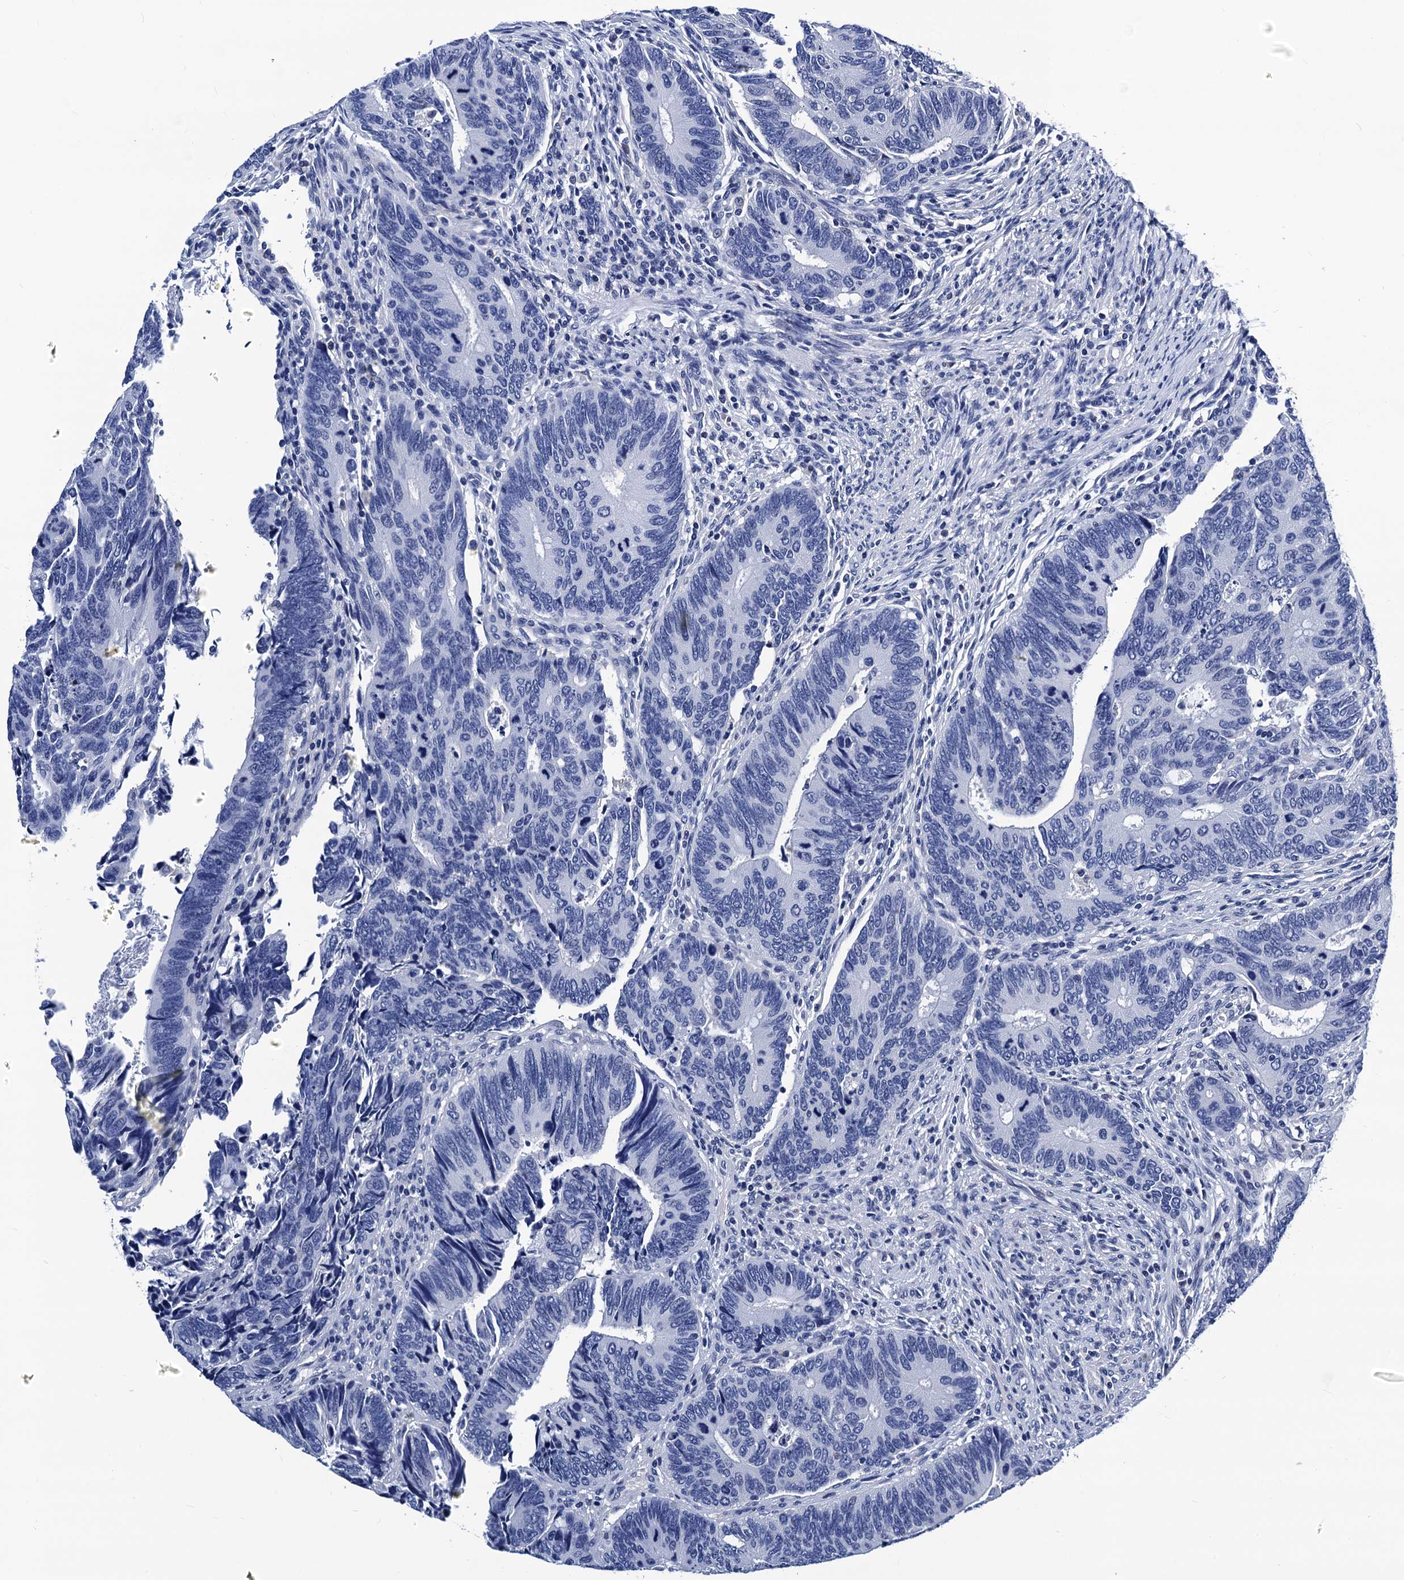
{"staining": {"intensity": "negative", "quantity": "none", "location": "none"}, "tissue": "colorectal cancer", "cell_type": "Tumor cells", "image_type": "cancer", "snomed": [{"axis": "morphology", "description": "Adenocarcinoma, NOS"}, {"axis": "topography", "description": "Colon"}], "caption": "IHC histopathology image of neoplastic tissue: colorectal adenocarcinoma stained with DAB (3,3'-diaminobenzidine) displays no significant protein expression in tumor cells. (Brightfield microscopy of DAB immunohistochemistry (IHC) at high magnification).", "gene": "LRRC30", "patient": {"sex": "male", "age": 87}}